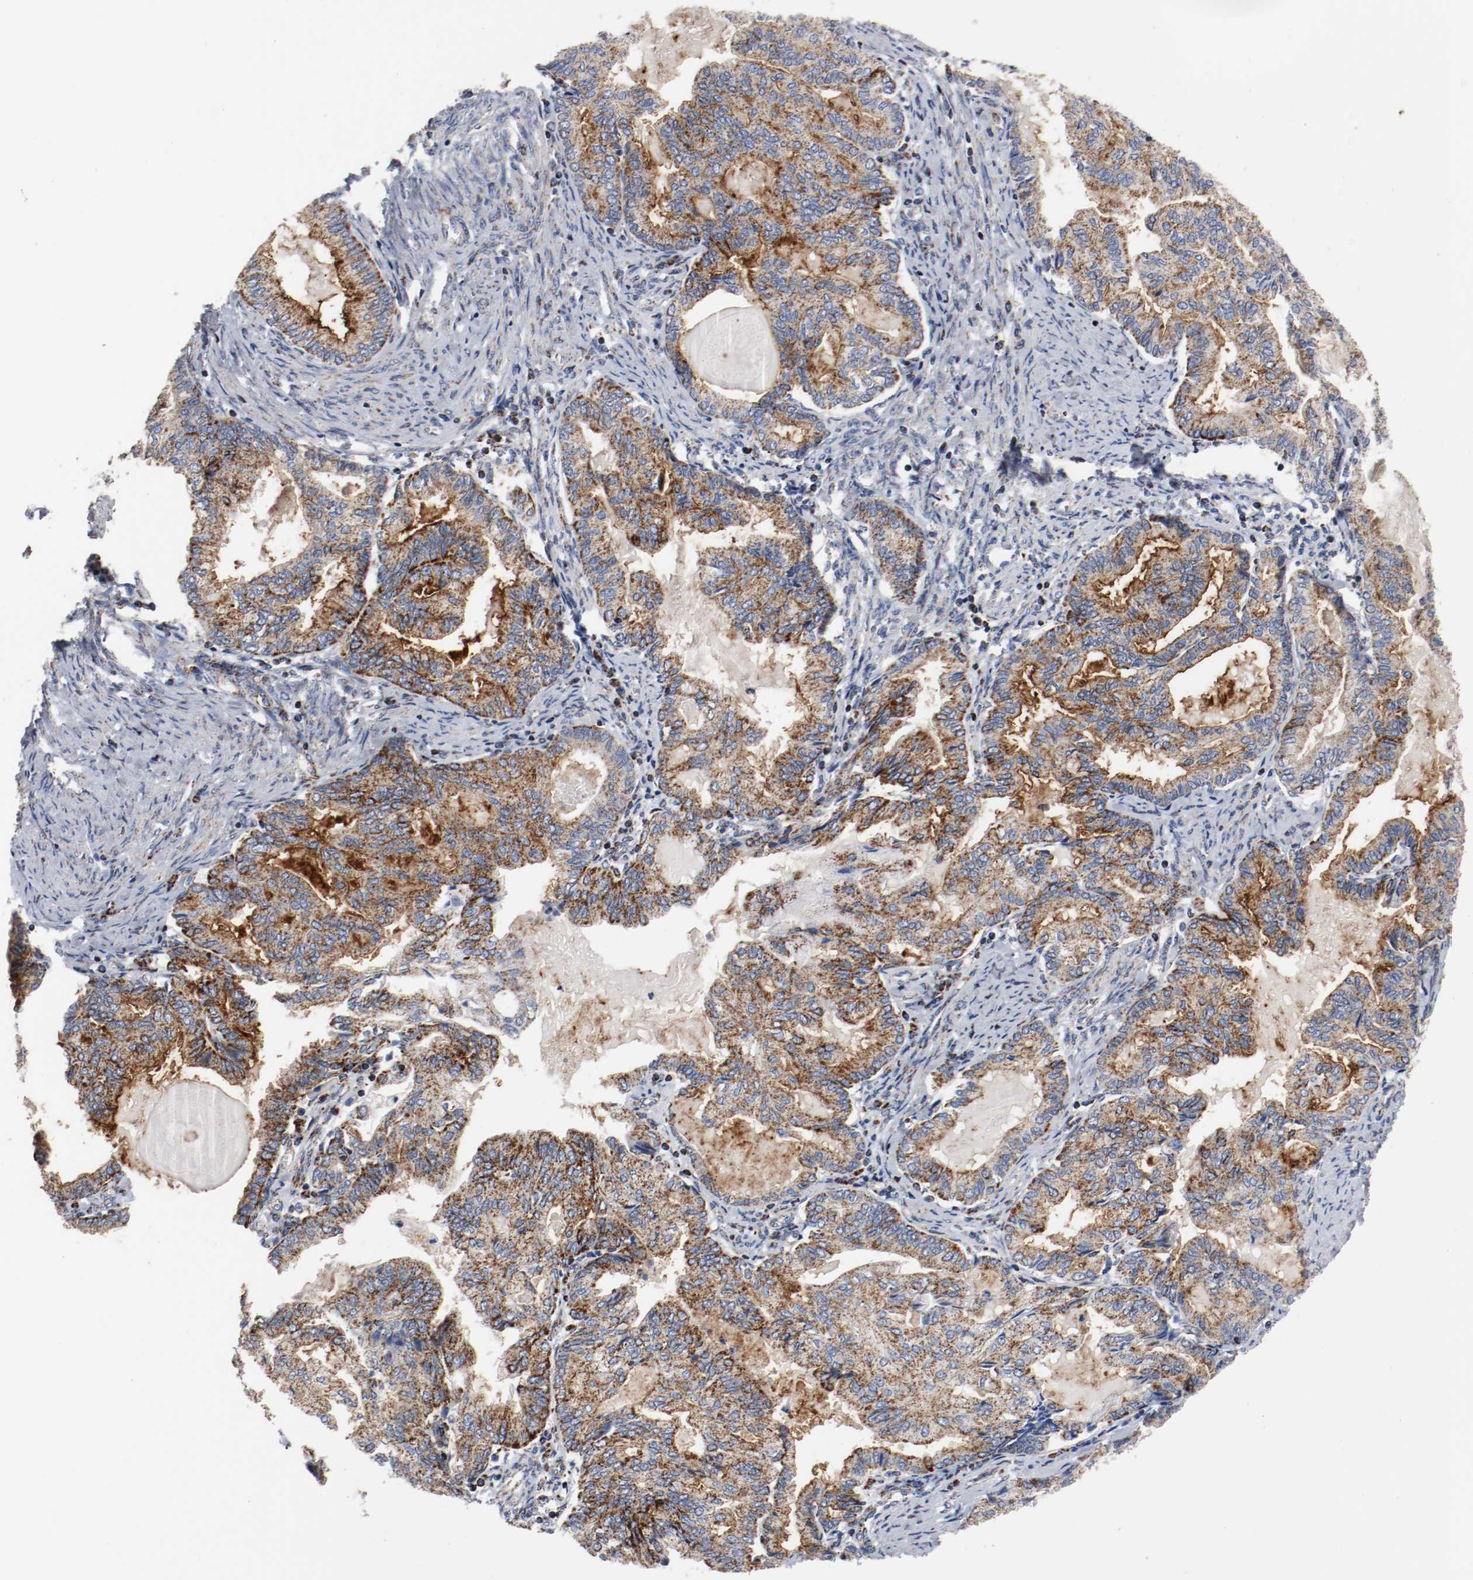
{"staining": {"intensity": "strong", "quantity": ">75%", "location": "cytoplasmic/membranous"}, "tissue": "endometrial cancer", "cell_type": "Tumor cells", "image_type": "cancer", "snomed": [{"axis": "morphology", "description": "Adenocarcinoma, NOS"}, {"axis": "topography", "description": "Endometrium"}], "caption": "IHC of human endometrial cancer (adenocarcinoma) reveals high levels of strong cytoplasmic/membranous staining in approximately >75% of tumor cells. The staining was performed using DAB to visualize the protein expression in brown, while the nuclei were stained in blue with hematoxylin (Magnification: 20x).", "gene": "TUBD1", "patient": {"sex": "female", "age": 86}}